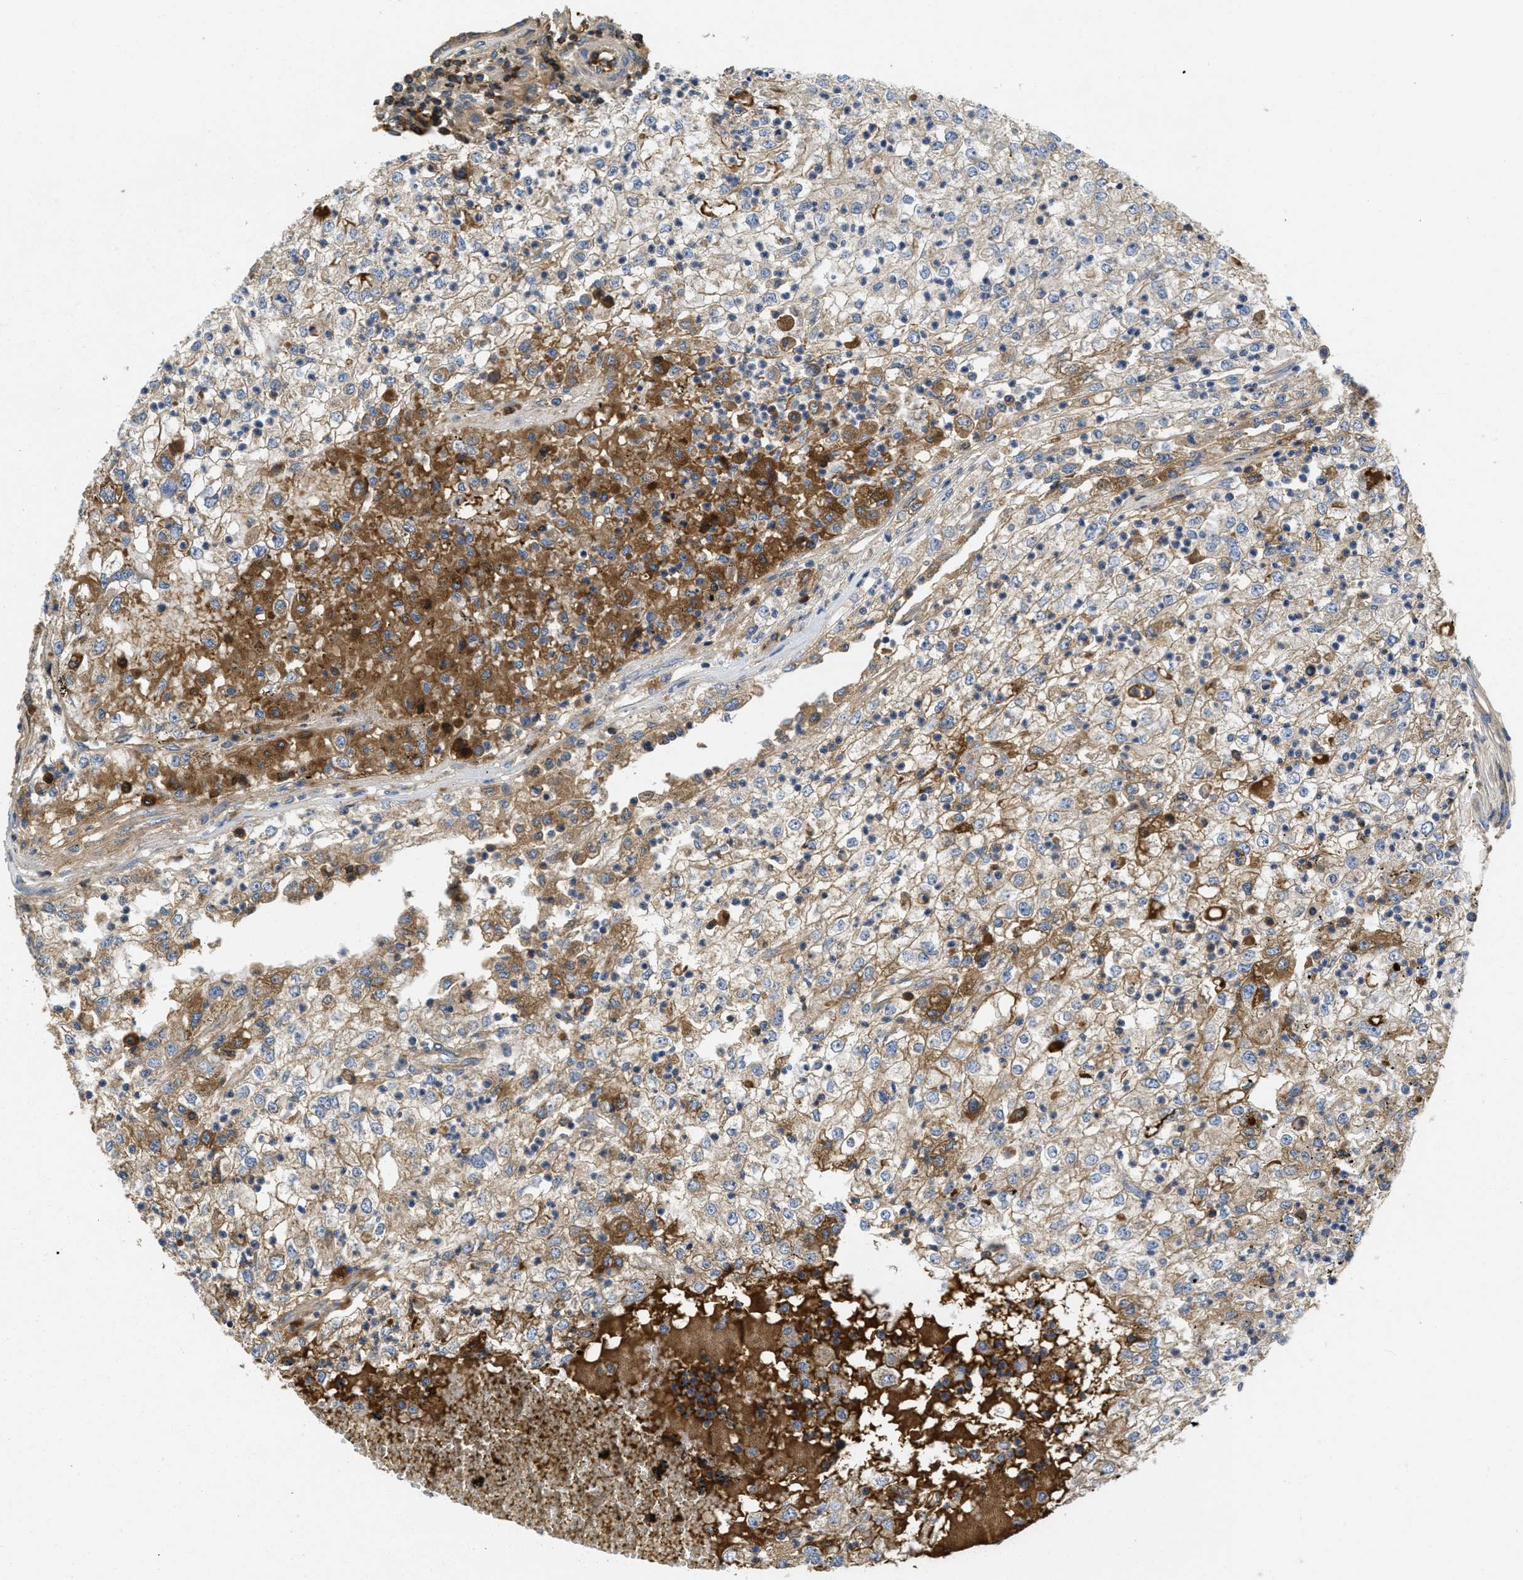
{"staining": {"intensity": "moderate", "quantity": ">75%", "location": "cytoplasmic/membranous"}, "tissue": "renal cancer", "cell_type": "Tumor cells", "image_type": "cancer", "snomed": [{"axis": "morphology", "description": "Adenocarcinoma, NOS"}, {"axis": "topography", "description": "Kidney"}], "caption": "High-power microscopy captured an immunohistochemistry (IHC) micrograph of renal adenocarcinoma, revealing moderate cytoplasmic/membranous positivity in approximately >75% of tumor cells. Nuclei are stained in blue.", "gene": "GALK1", "patient": {"sex": "female", "age": 54}}